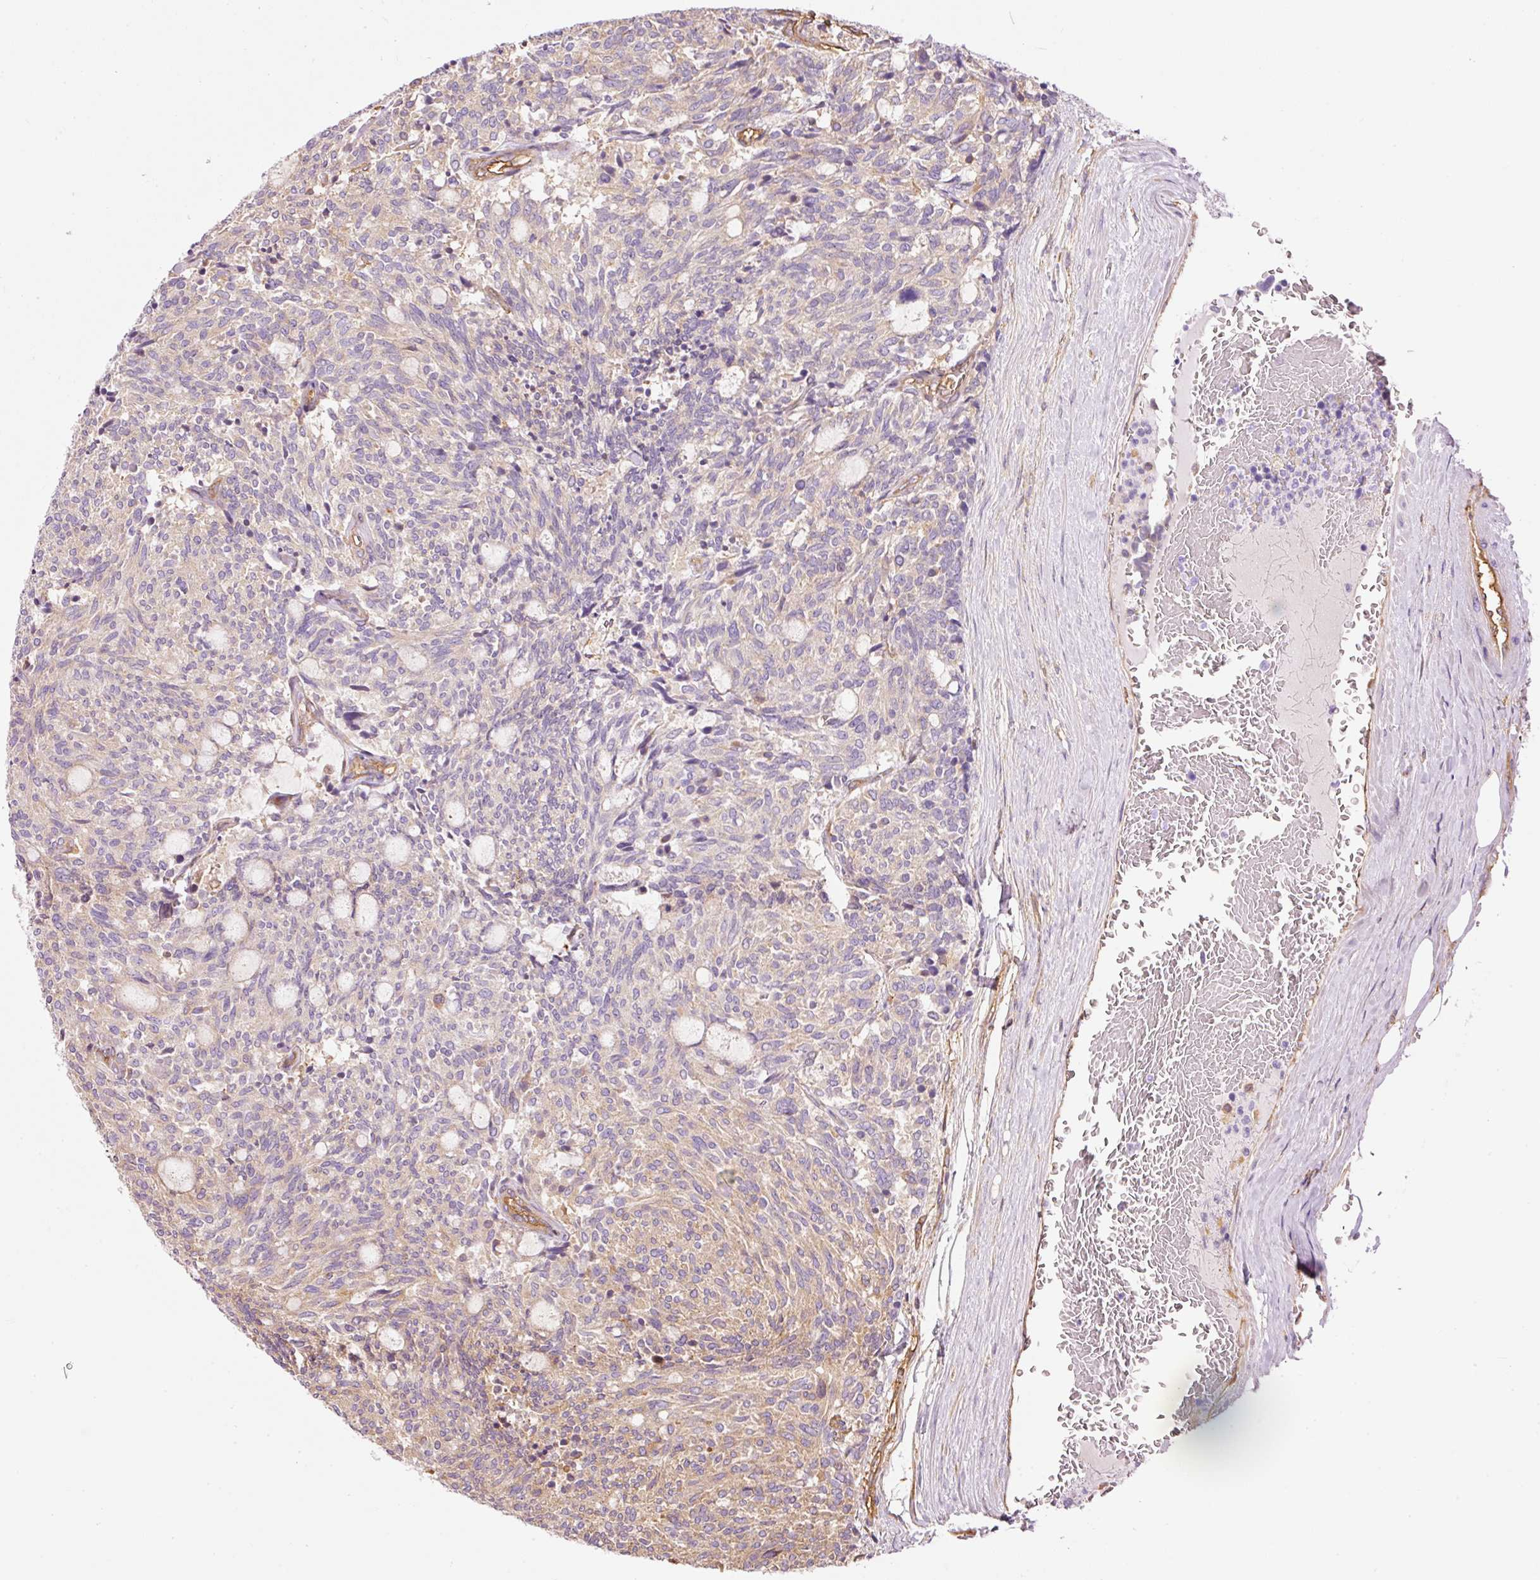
{"staining": {"intensity": "weak", "quantity": "<25%", "location": "cytoplasmic/membranous"}, "tissue": "carcinoid", "cell_type": "Tumor cells", "image_type": "cancer", "snomed": [{"axis": "morphology", "description": "Carcinoid, malignant, NOS"}, {"axis": "topography", "description": "Pancreas"}], "caption": "An IHC micrograph of carcinoid is shown. There is no staining in tumor cells of carcinoid.", "gene": "IL10RB", "patient": {"sex": "female", "age": 54}}